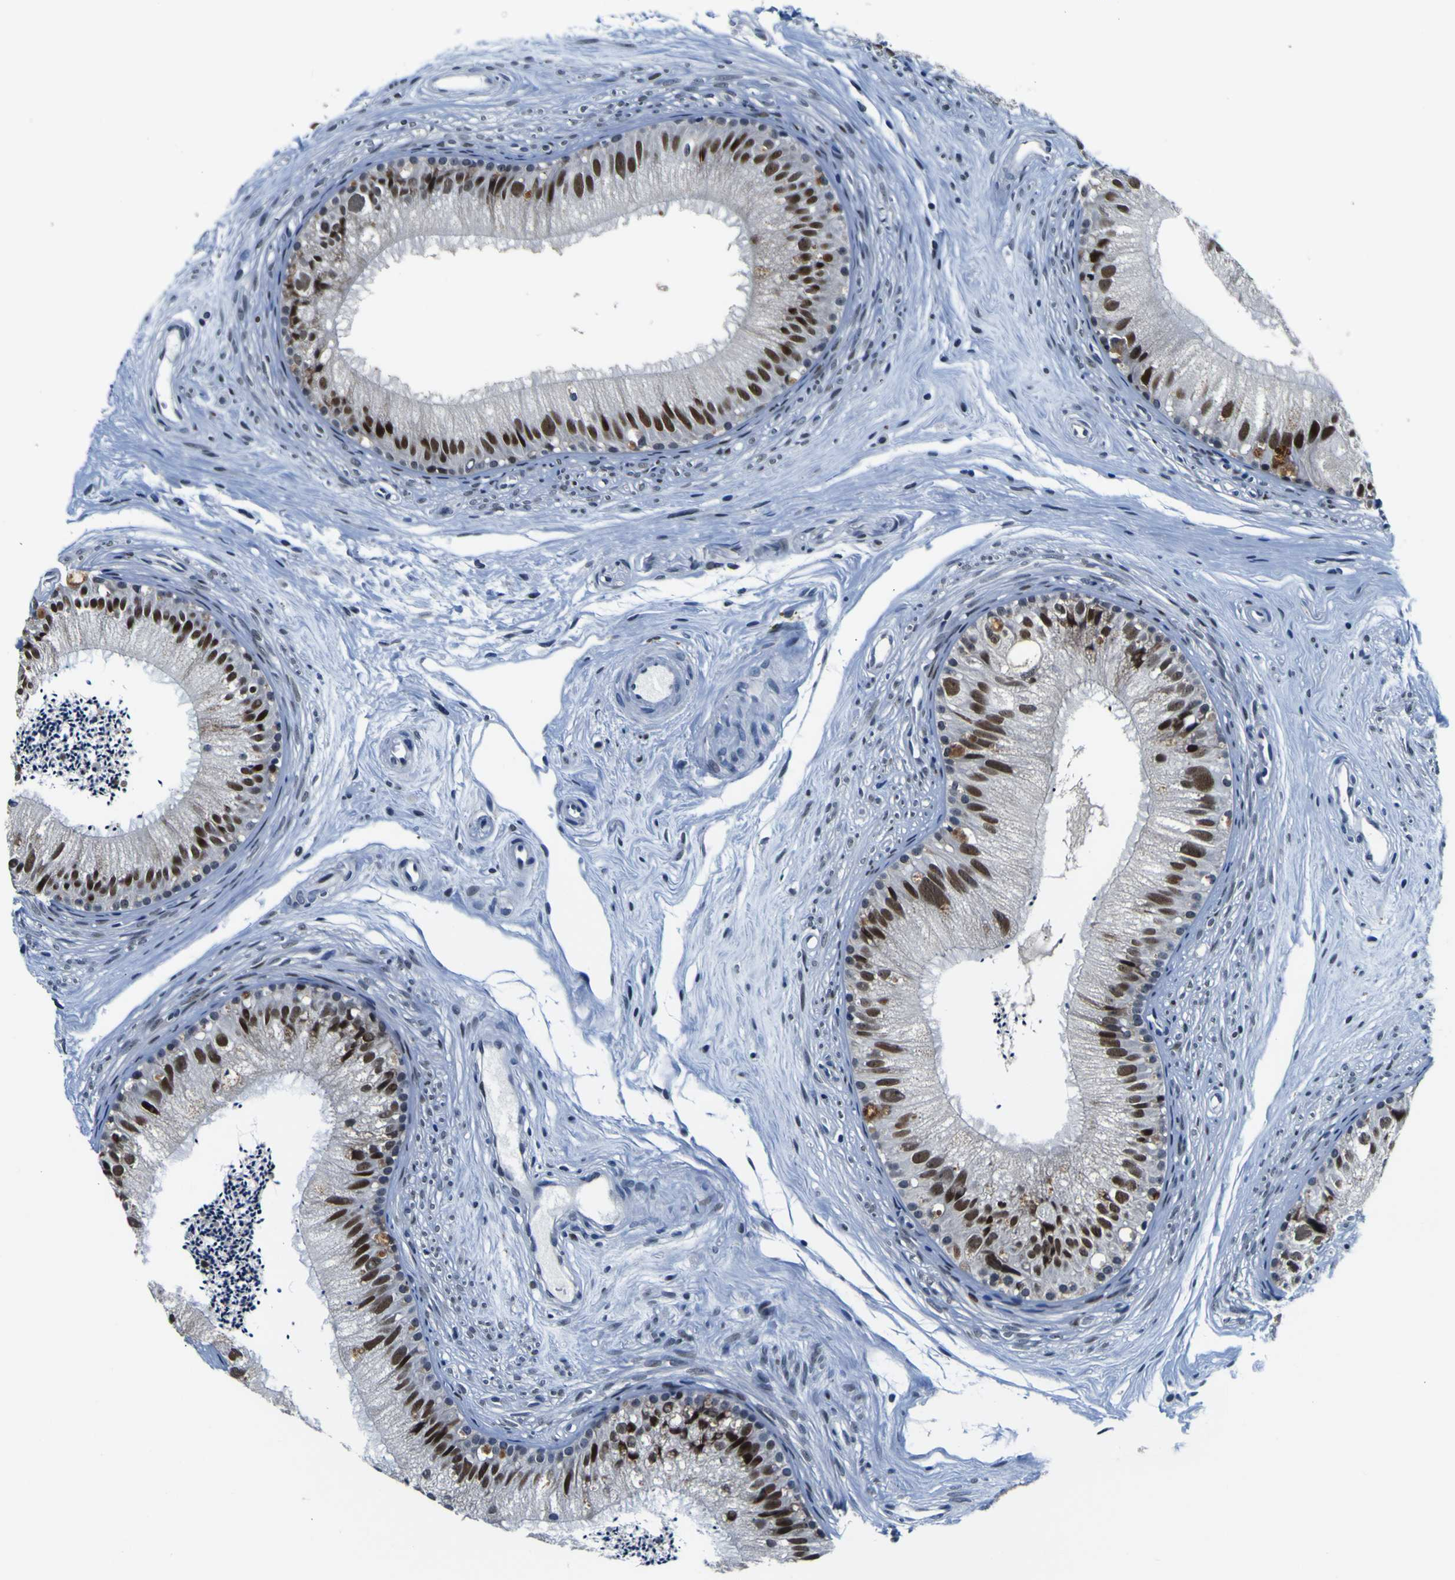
{"staining": {"intensity": "strong", "quantity": ">75%", "location": "nuclear"}, "tissue": "epididymis", "cell_type": "Glandular cells", "image_type": "normal", "snomed": [{"axis": "morphology", "description": "Normal tissue, NOS"}, {"axis": "topography", "description": "Epididymis"}], "caption": "DAB immunohistochemical staining of normal human epididymis displays strong nuclear protein expression in approximately >75% of glandular cells. The protein of interest is shown in brown color, while the nuclei are stained blue.", "gene": "CUL4B", "patient": {"sex": "male", "age": 56}}